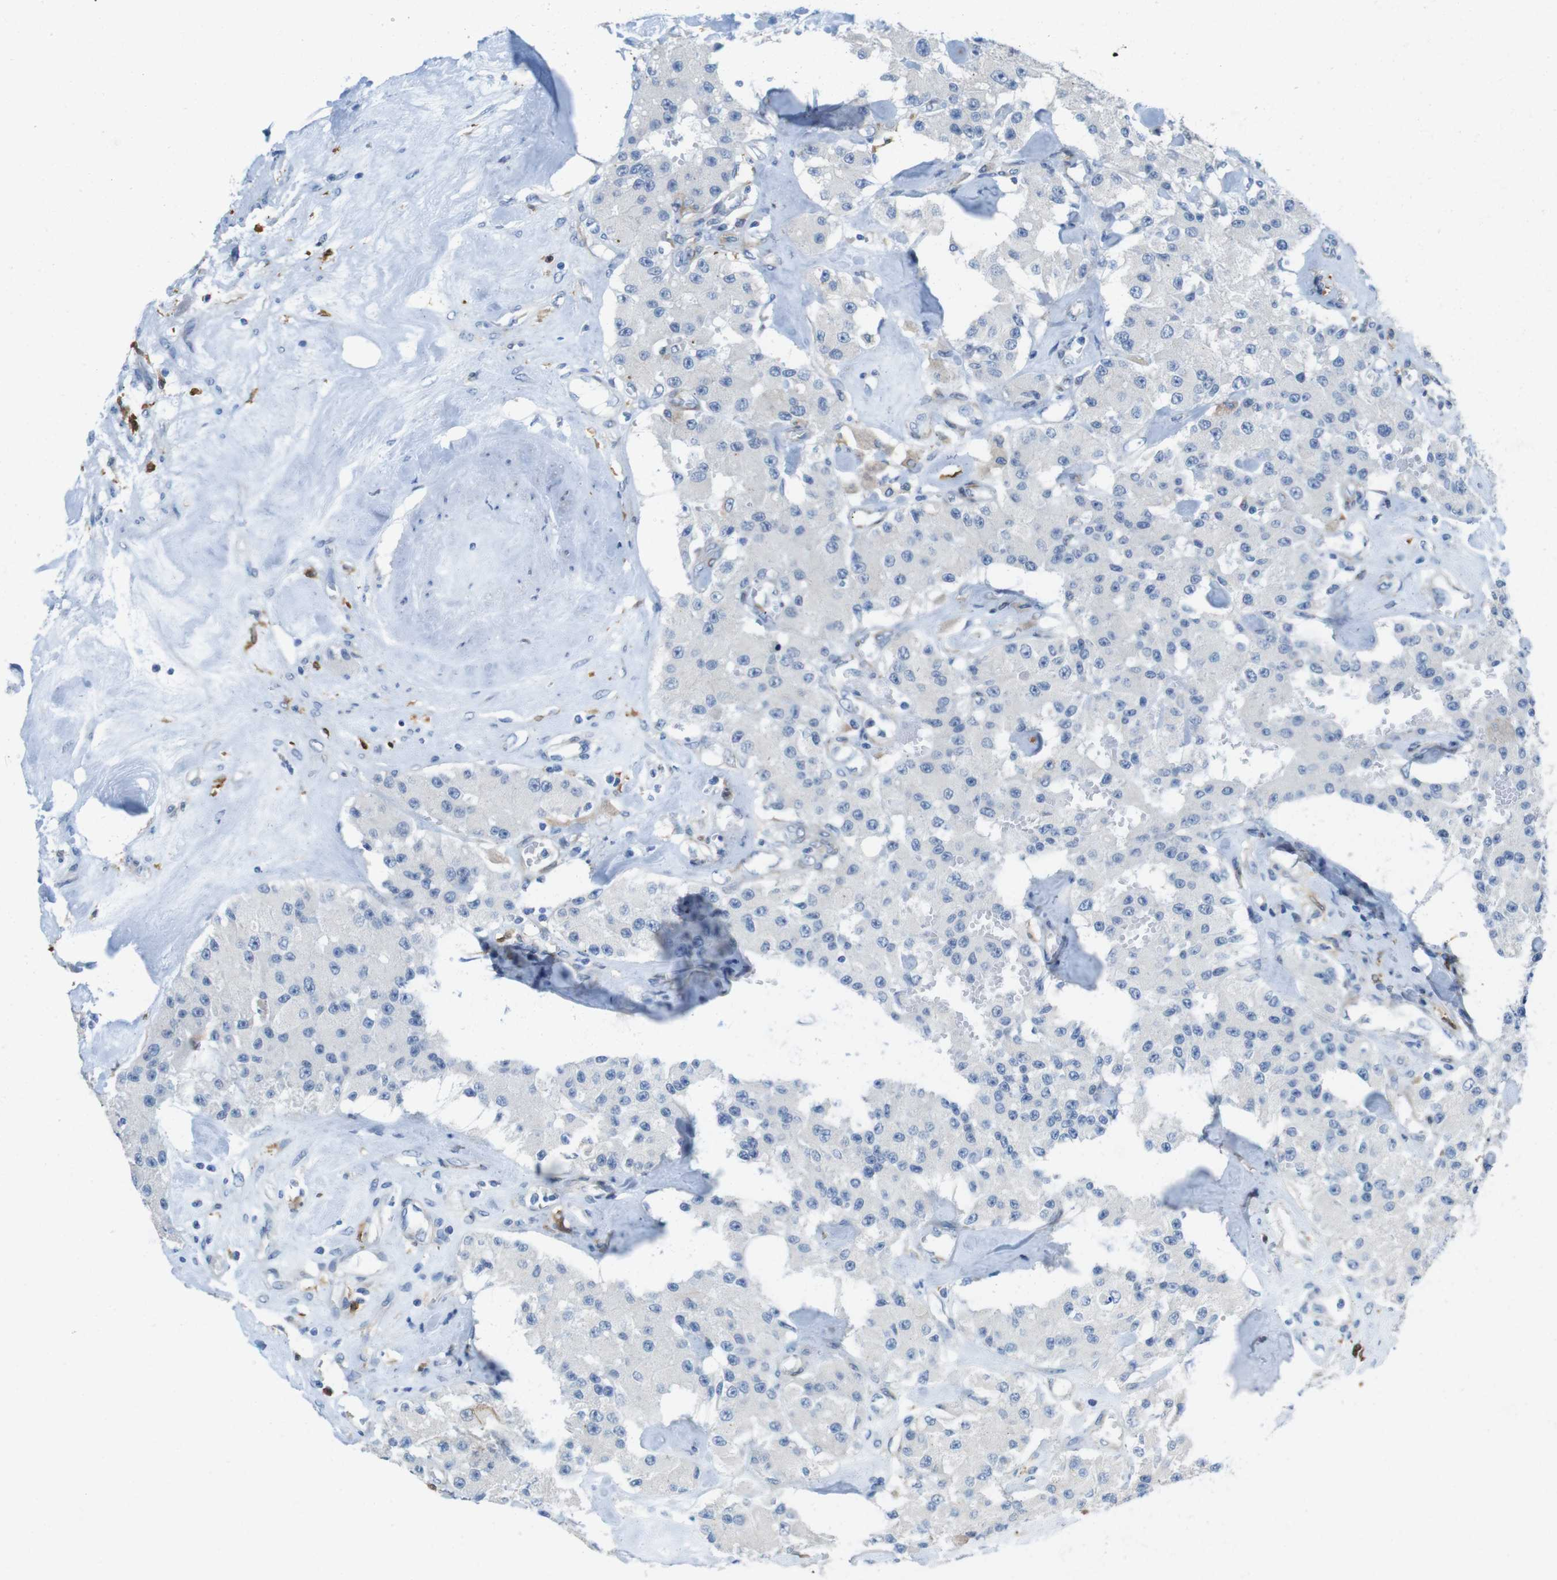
{"staining": {"intensity": "negative", "quantity": "none", "location": "none"}, "tissue": "carcinoid", "cell_type": "Tumor cells", "image_type": "cancer", "snomed": [{"axis": "morphology", "description": "Carcinoid, malignant, NOS"}, {"axis": "topography", "description": "Pancreas"}], "caption": "This photomicrograph is of carcinoid stained with immunohistochemistry (IHC) to label a protein in brown with the nuclei are counter-stained blue. There is no expression in tumor cells.", "gene": "CLMN", "patient": {"sex": "male", "age": 41}}